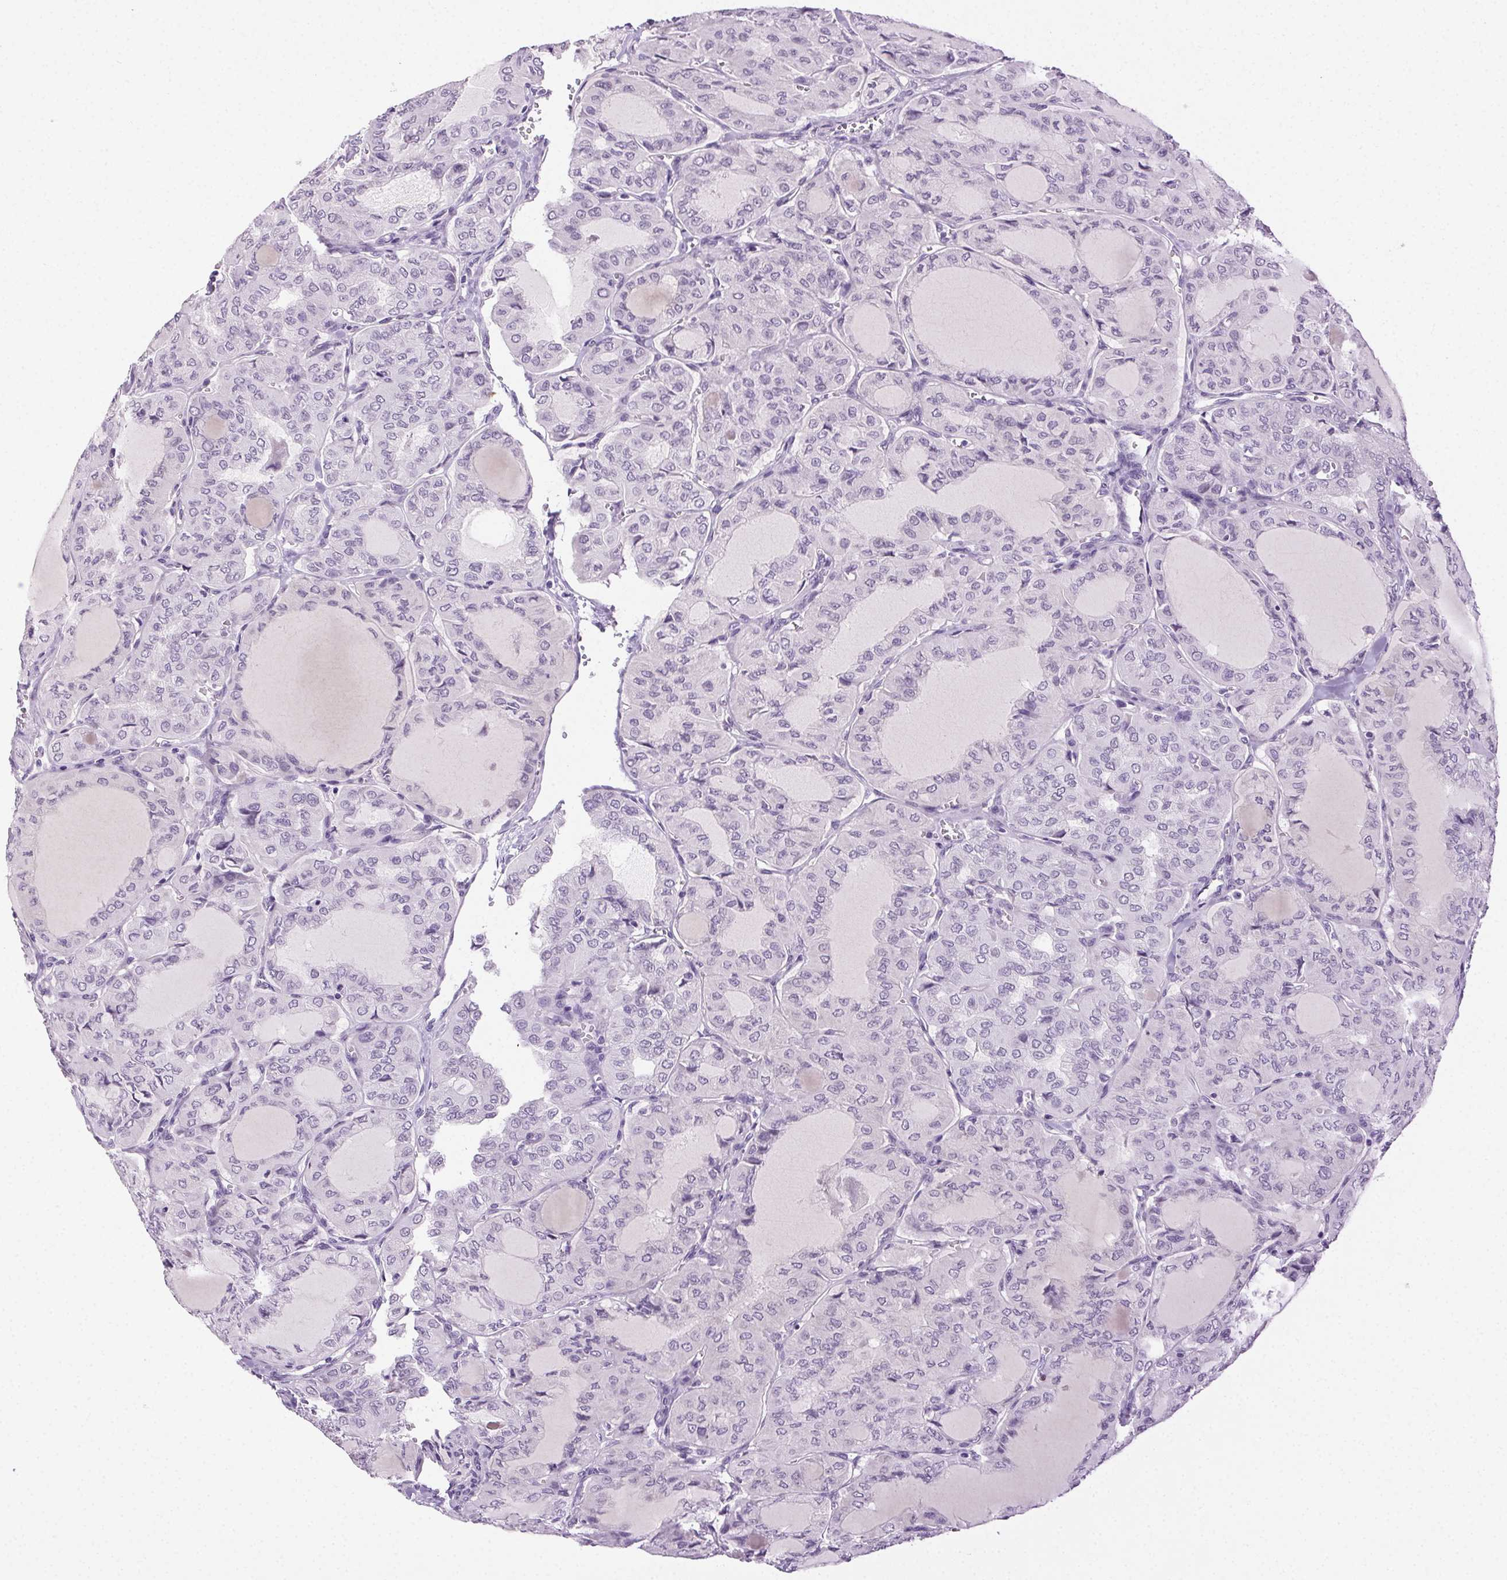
{"staining": {"intensity": "negative", "quantity": "none", "location": "none"}, "tissue": "thyroid cancer", "cell_type": "Tumor cells", "image_type": "cancer", "snomed": [{"axis": "morphology", "description": "Papillary adenocarcinoma, NOS"}, {"axis": "topography", "description": "Thyroid gland"}], "caption": "High power microscopy photomicrograph of an immunohistochemistry (IHC) histopathology image of thyroid papillary adenocarcinoma, revealing no significant positivity in tumor cells.", "gene": "CLDN10", "patient": {"sex": "male", "age": 20}}